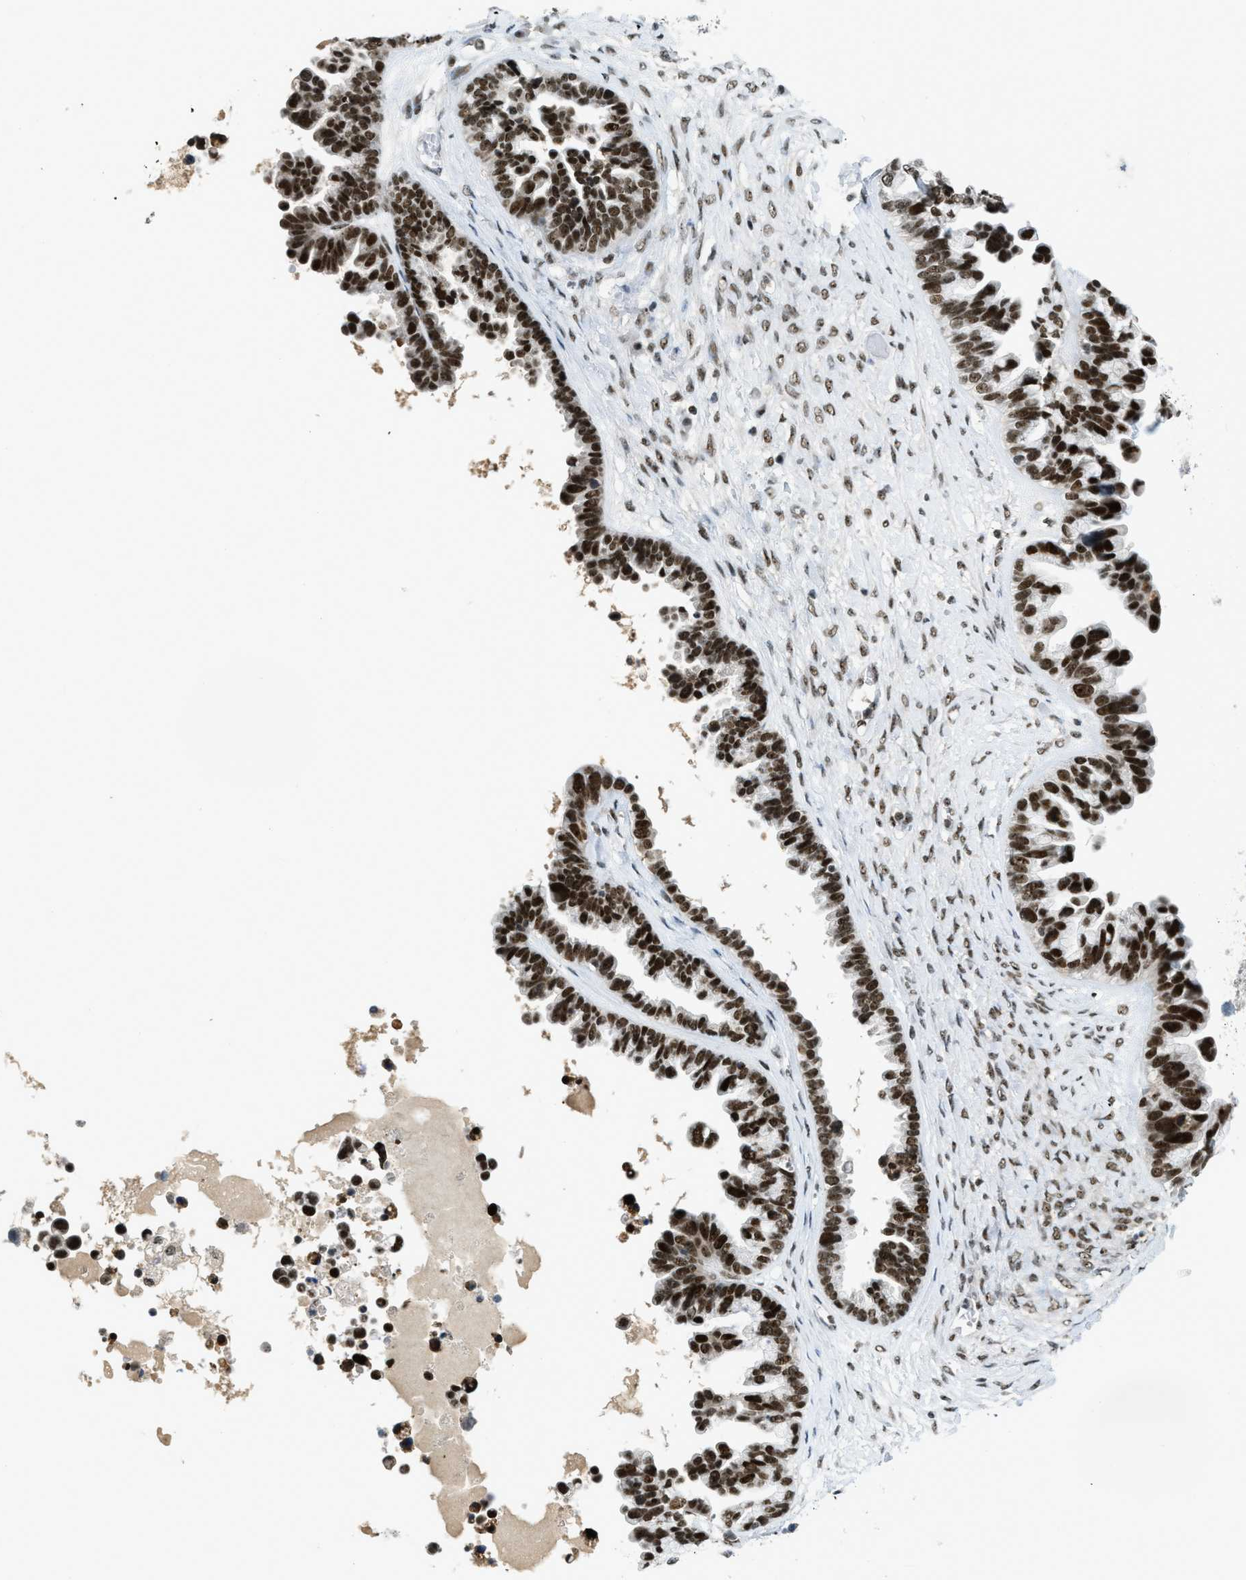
{"staining": {"intensity": "strong", "quantity": ">75%", "location": "nuclear"}, "tissue": "ovarian cancer", "cell_type": "Tumor cells", "image_type": "cancer", "snomed": [{"axis": "morphology", "description": "Cystadenocarcinoma, serous, NOS"}, {"axis": "topography", "description": "Ovary"}], "caption": "A histopathology image showing strong nuclear positivity in approximately >75% of tumor cells in ovarian cancer, as visualized by brown immunohistochemical staining.", "gene": "URB1", "patient": {"sex": "female", "age": 56}}